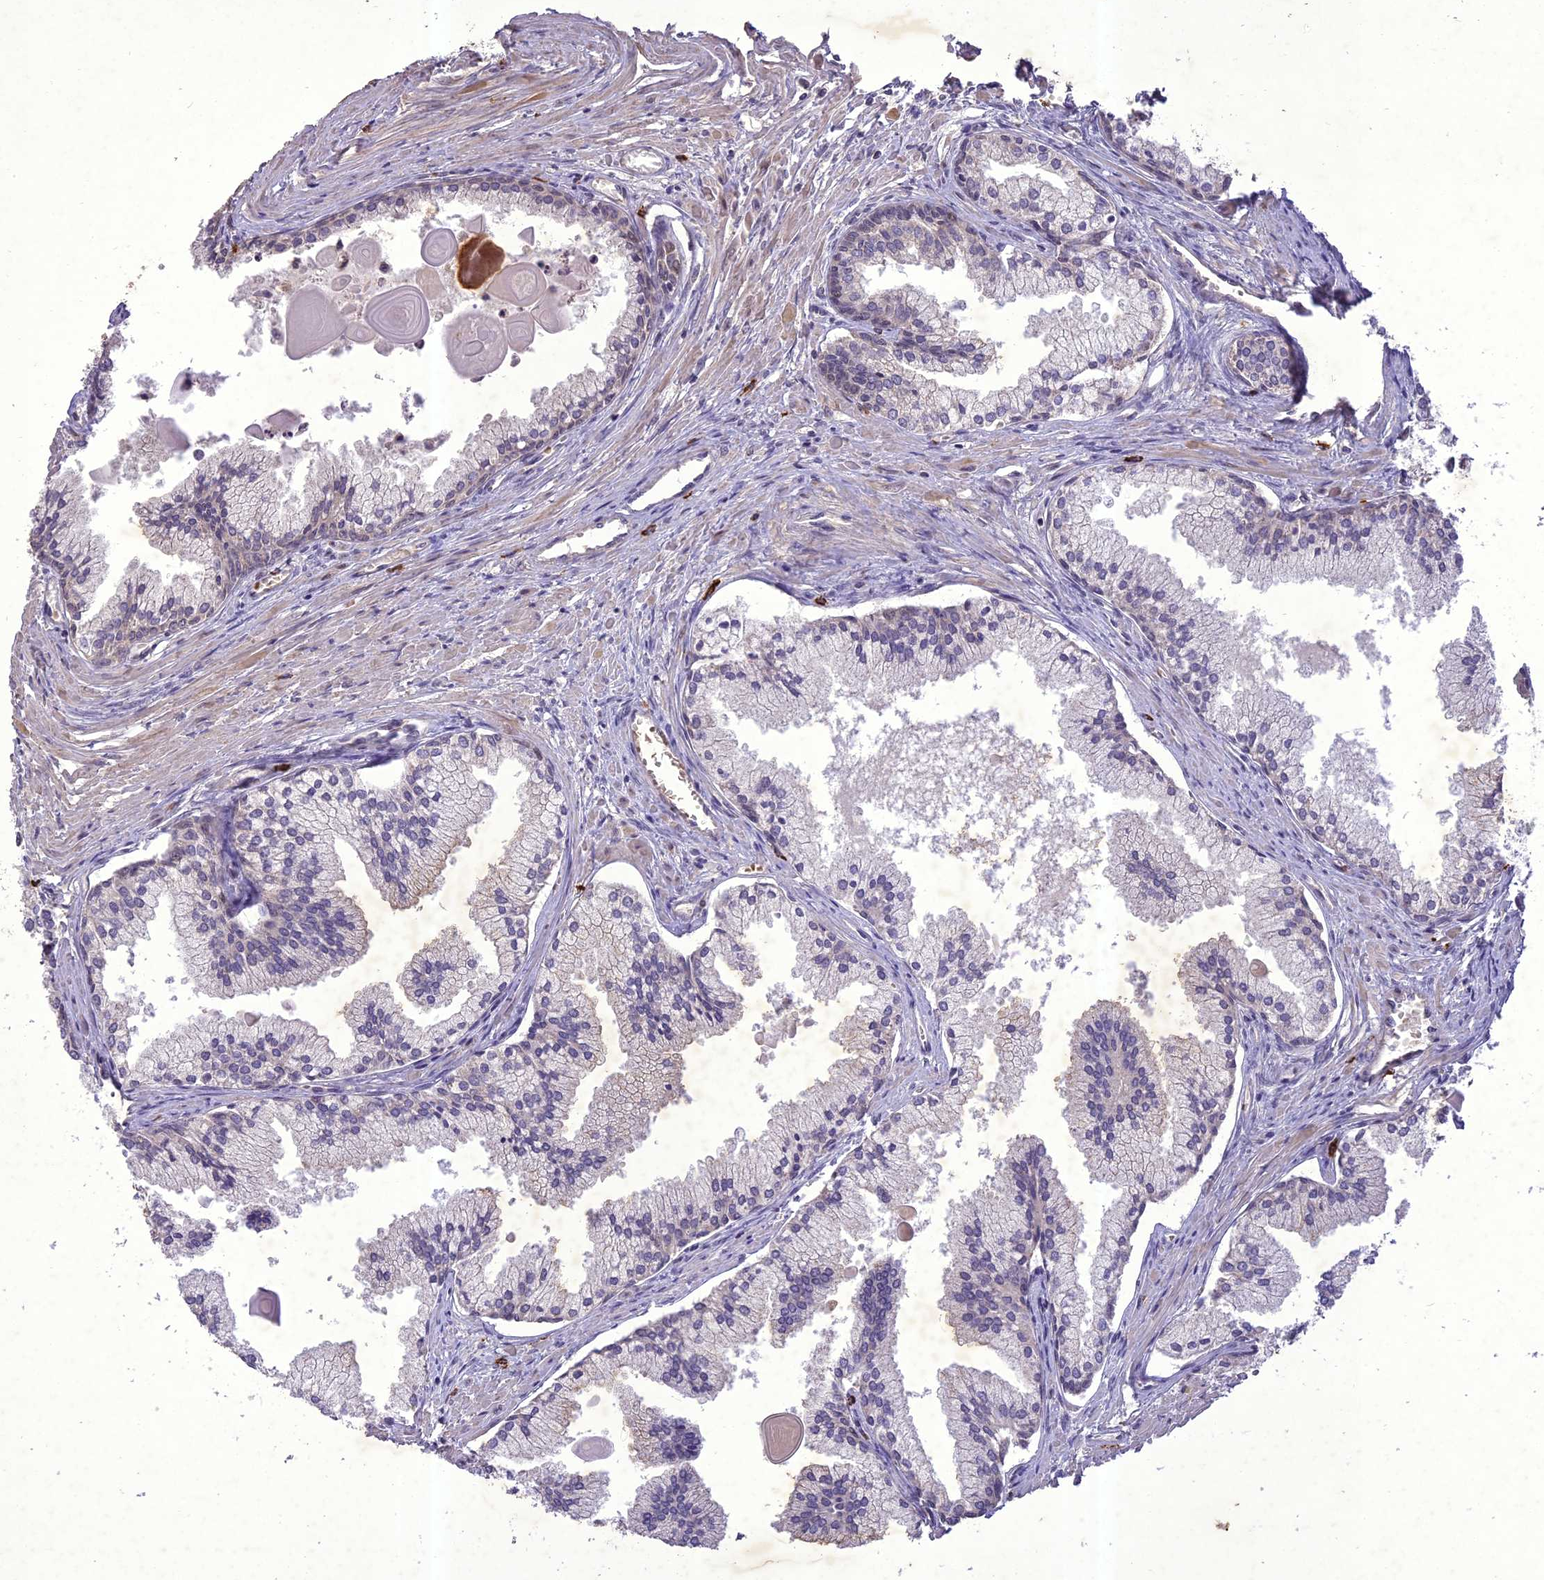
{"staining": {"intensity": "negative", "quantity": "none", "location": "none"}, "tissue": "prostate cancer", "cell_type": "Tumor cells", "image_type": "cancer", "snomed": [{"axis": "morphology", "description": "Adenocarcinoma, High grade"}, {"axis": "topography", "description": "Prostate"}], "caption": "Human prostate adenocarcinoma (high-grade) stained for a protein using immunohistochemistry demonstrates no staining in tumor cells.", "gene": "TIGD7", "patient": {"sex": "male", "age": 68}}